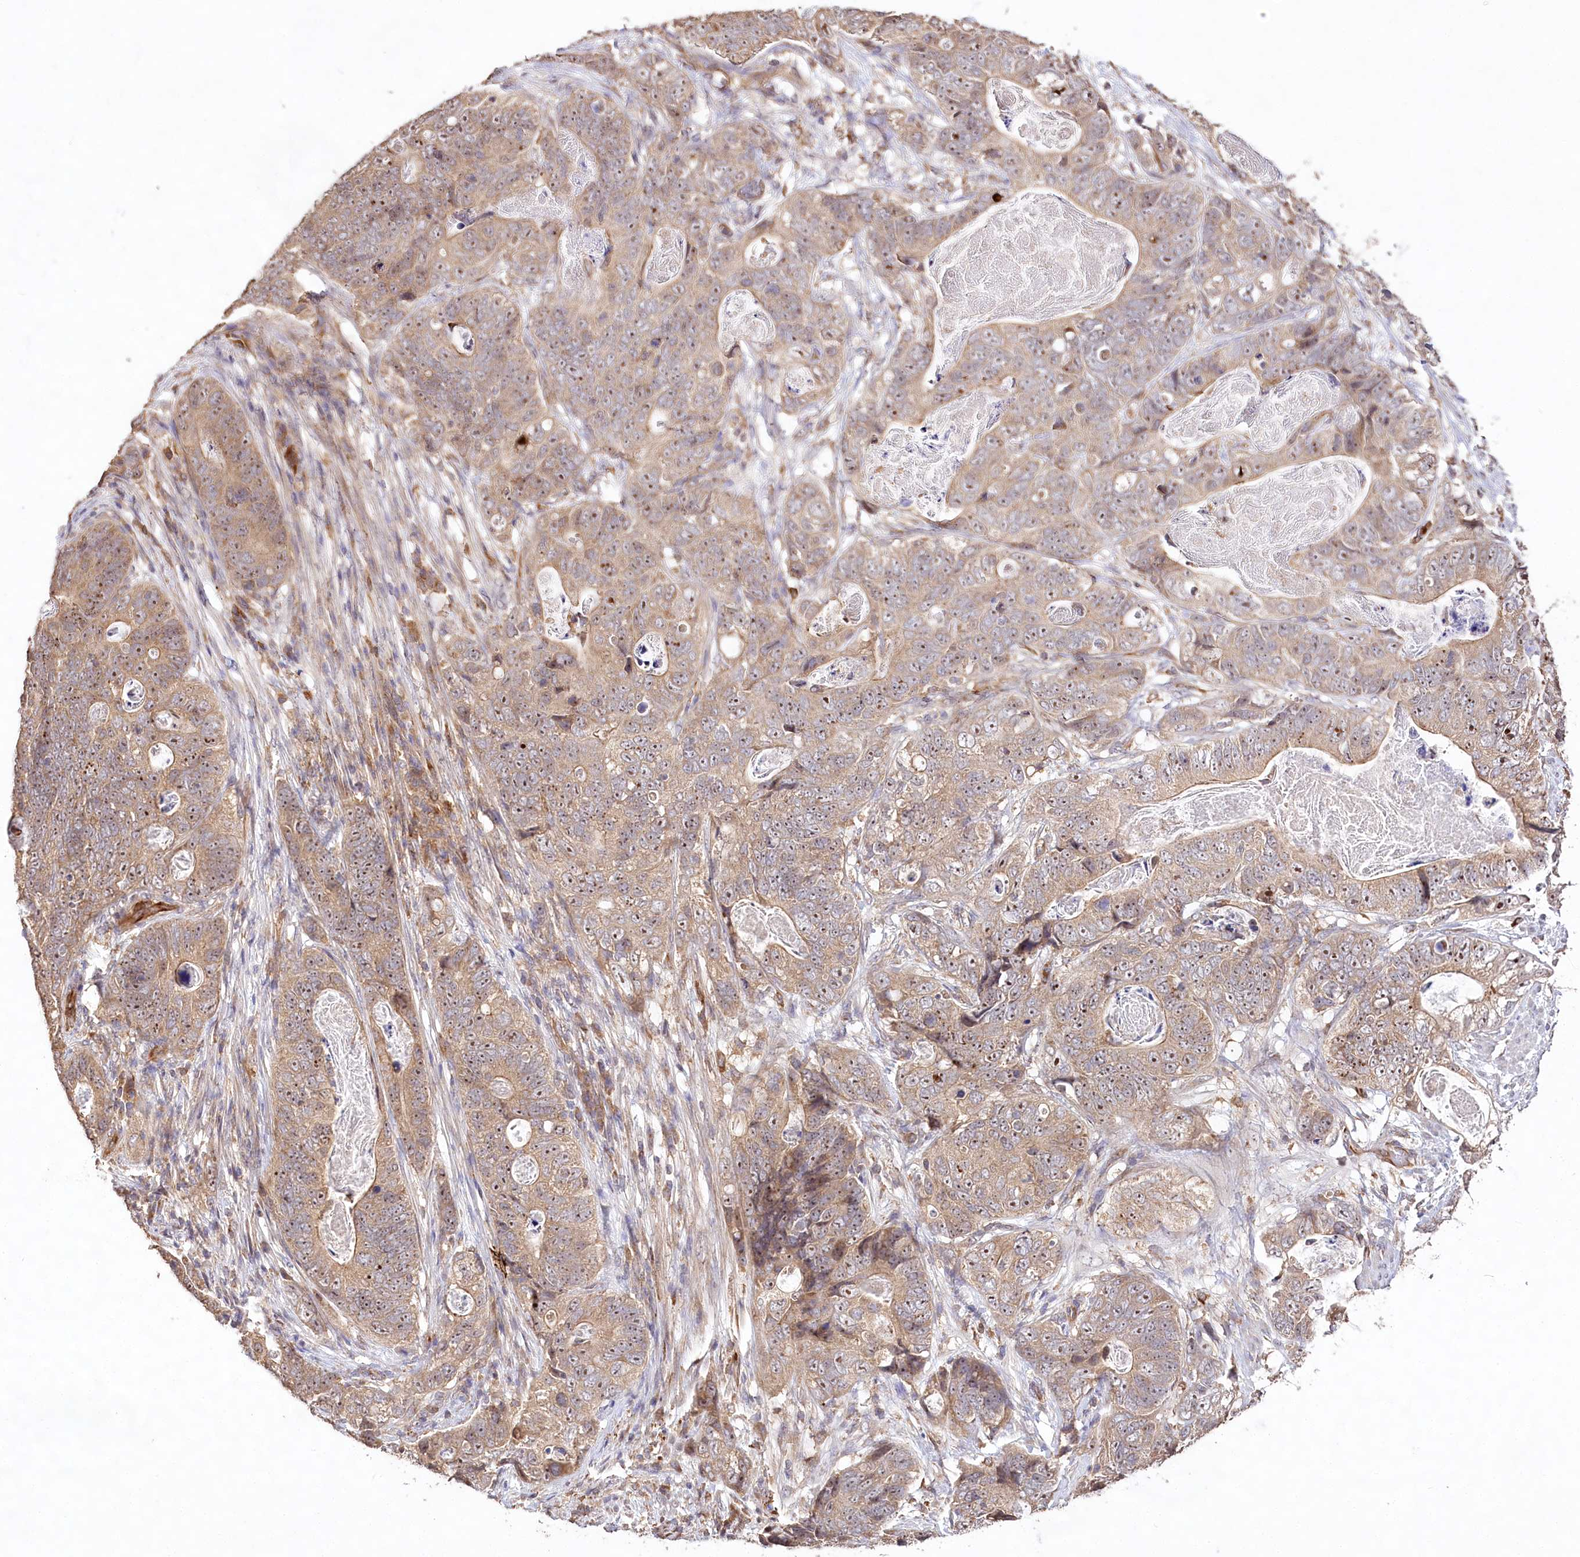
{"staining": {"intensity": "moderate", "quantity": ">75%", "location": "cytoplasmic/membranous,nuclear"}, "tissue": "stomach cancer", "cell_type": "Tumor cells", "image_type": "cancer", "snomed": [{"axis": "morphology", "description": "Normal tissue, NOS"}, {"axis": "morphology", "description": "Adenocarcinoma, NOS"}, {"axis": "topography", "description": "Stomach"}], "caption": "Brown immunohistochemical staining in adenocarcinoma (stomach) reveals moderate cytoplasmic/membranous and nuclear positivity in about >75% of tumor cells.", "gene": "DMXL1", "patient": {"sex": "female", "age": 89}}